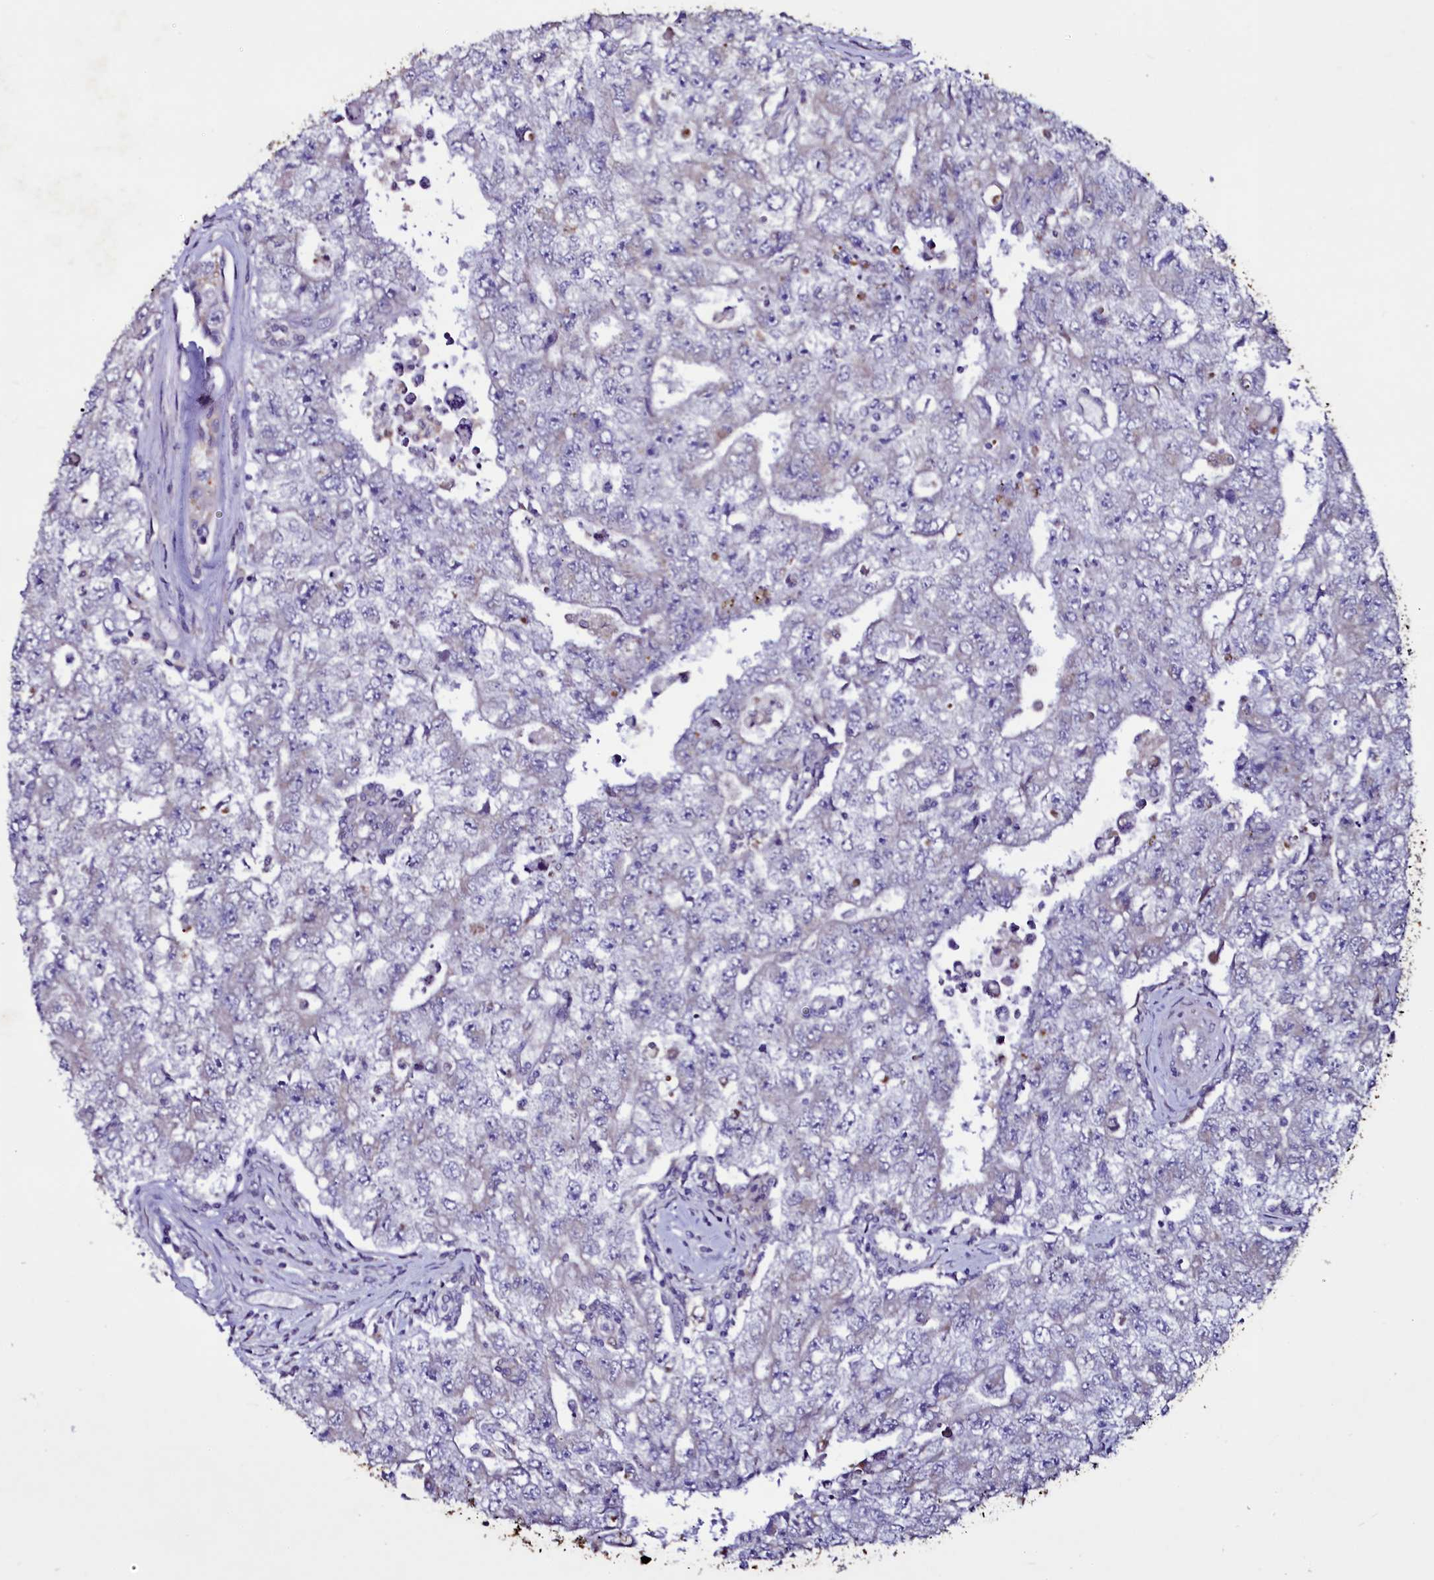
{"staining": {"intensity": "negative", "quantity": "none", "location": "none"}, "tissue": "testis cancer", "cell_type": "Tumor cells", "image_type": "cancer", "snomed": [{"axis": "morphology", "description": "Carcinoma, Embryonal, NOS"}, {"axis": "topography", "description": "Testis"}], "caption": "Immunohistochemical staining of human testis cancer reveals no significant staining in tumor cells. (DAB (3,3'-diaminobenzidine) IHC, high magnification).", "gene": "SELENOT", "patient": {"sex": "male", "age": 17}}